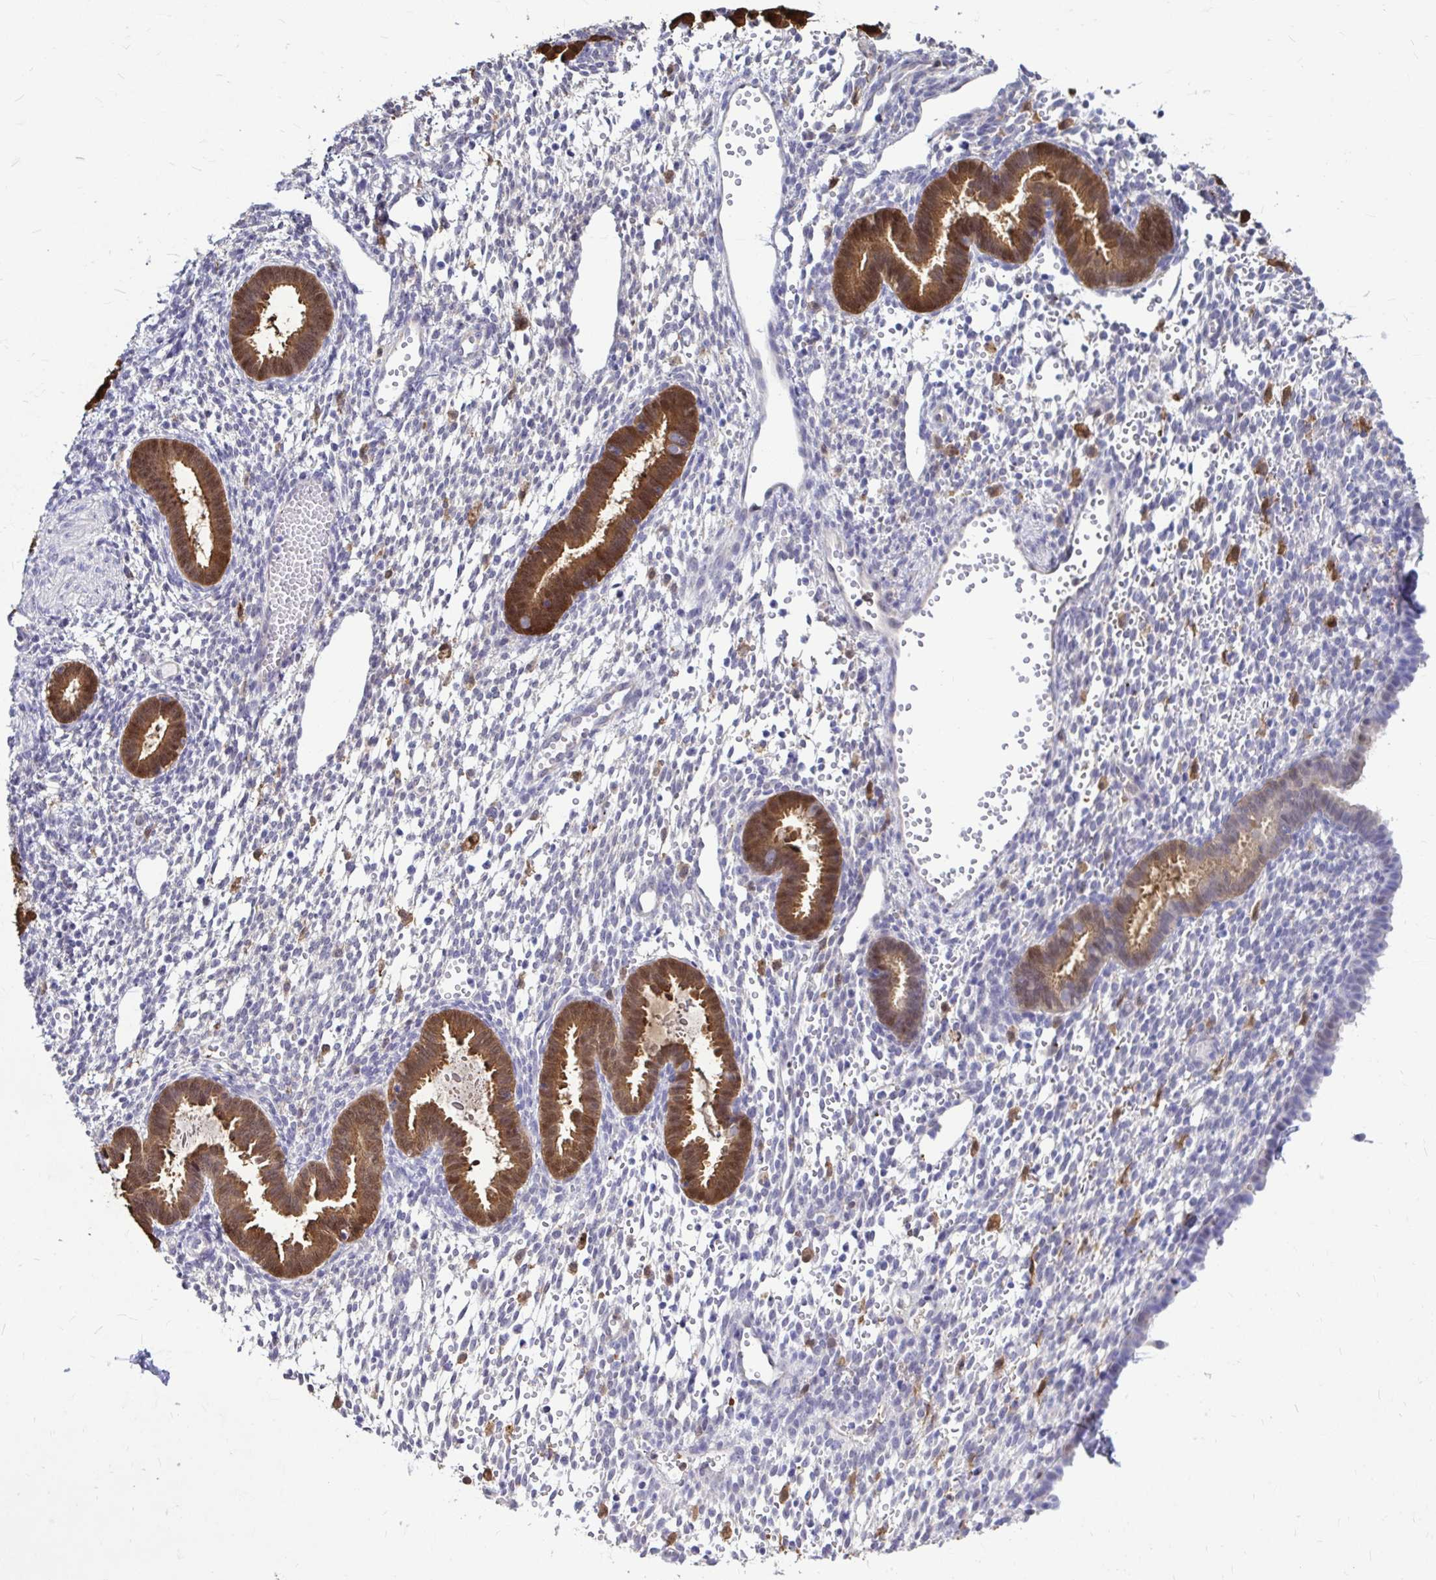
{"staining": {"intensity": "negative", "quantity": "none", "location": "none"}, "tissue": "endometrium", "cell_type": "Cells in endometrial stroma", "image_type": "normal", "snomed": [{"axis": "morphology", "description": "Normal tissue, NOS"}, {"axis": "topography", "description": "Endometrium"}], "caption": "Cells in endometrial stroma are negative for brown protein staining in benign endometrium. The staining was performed using DAB to visualize the protein expression in brown, while the nuclei were stained in blue with hematoxylin (Magnification: 20x).", "gene": "IDH1", "patient": {"sex": "female", "age": 36}}